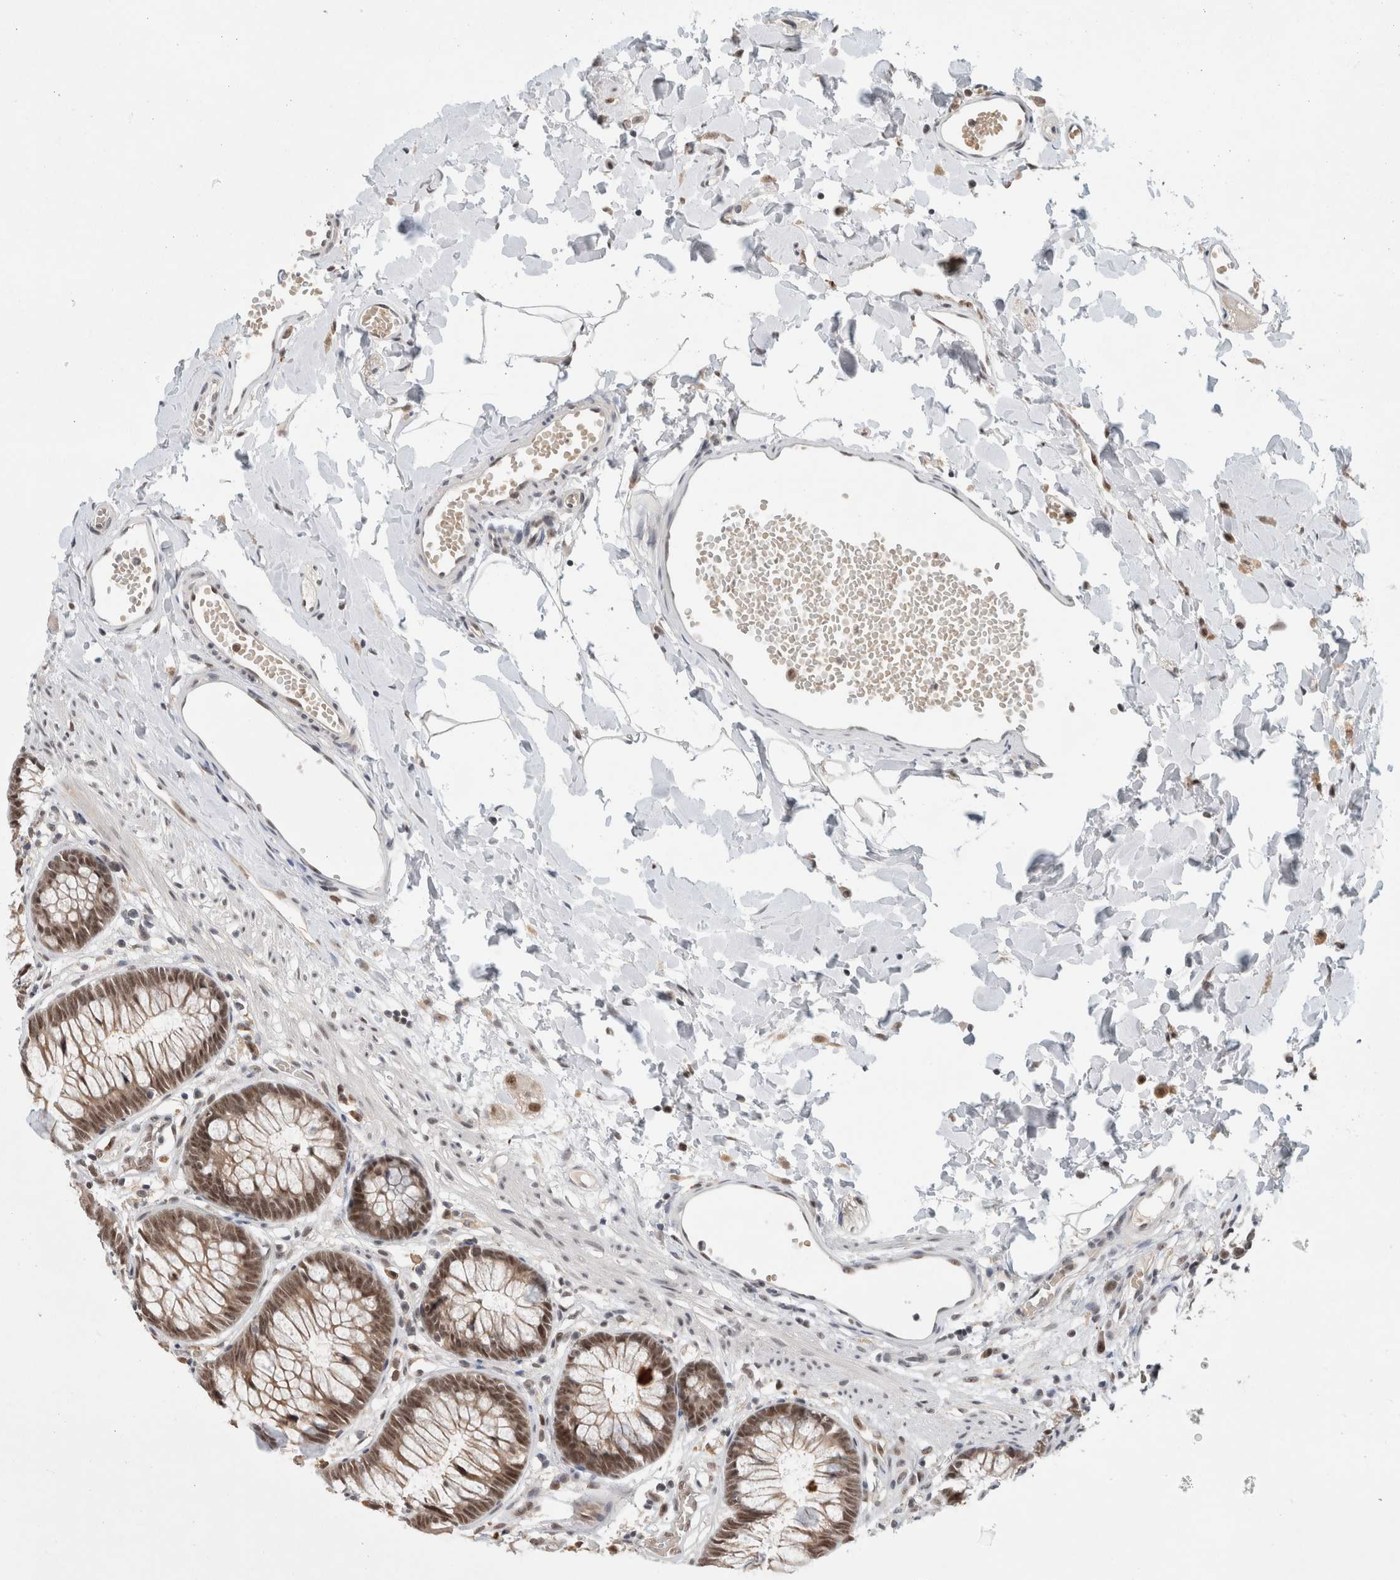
{"staining": {"intensity": "moderate", "quantity": ">75%", "location": "nuclear"}, "tissue": "colon", "cell_type": "Endothelial cells", "image_type": "normal", "snomed": [{"axis": "morphology", "description": "Normal tissue, NOS"}, {"axis": "topography", "description": "Colon"}], "caption": "IHC (DAB) staining of normal human colon shows moderate nuclear protein expression in approximately >75% of endothelial cells.", "gene": "NCAPG2", "patient": {"sex": "male", "age": 14}}